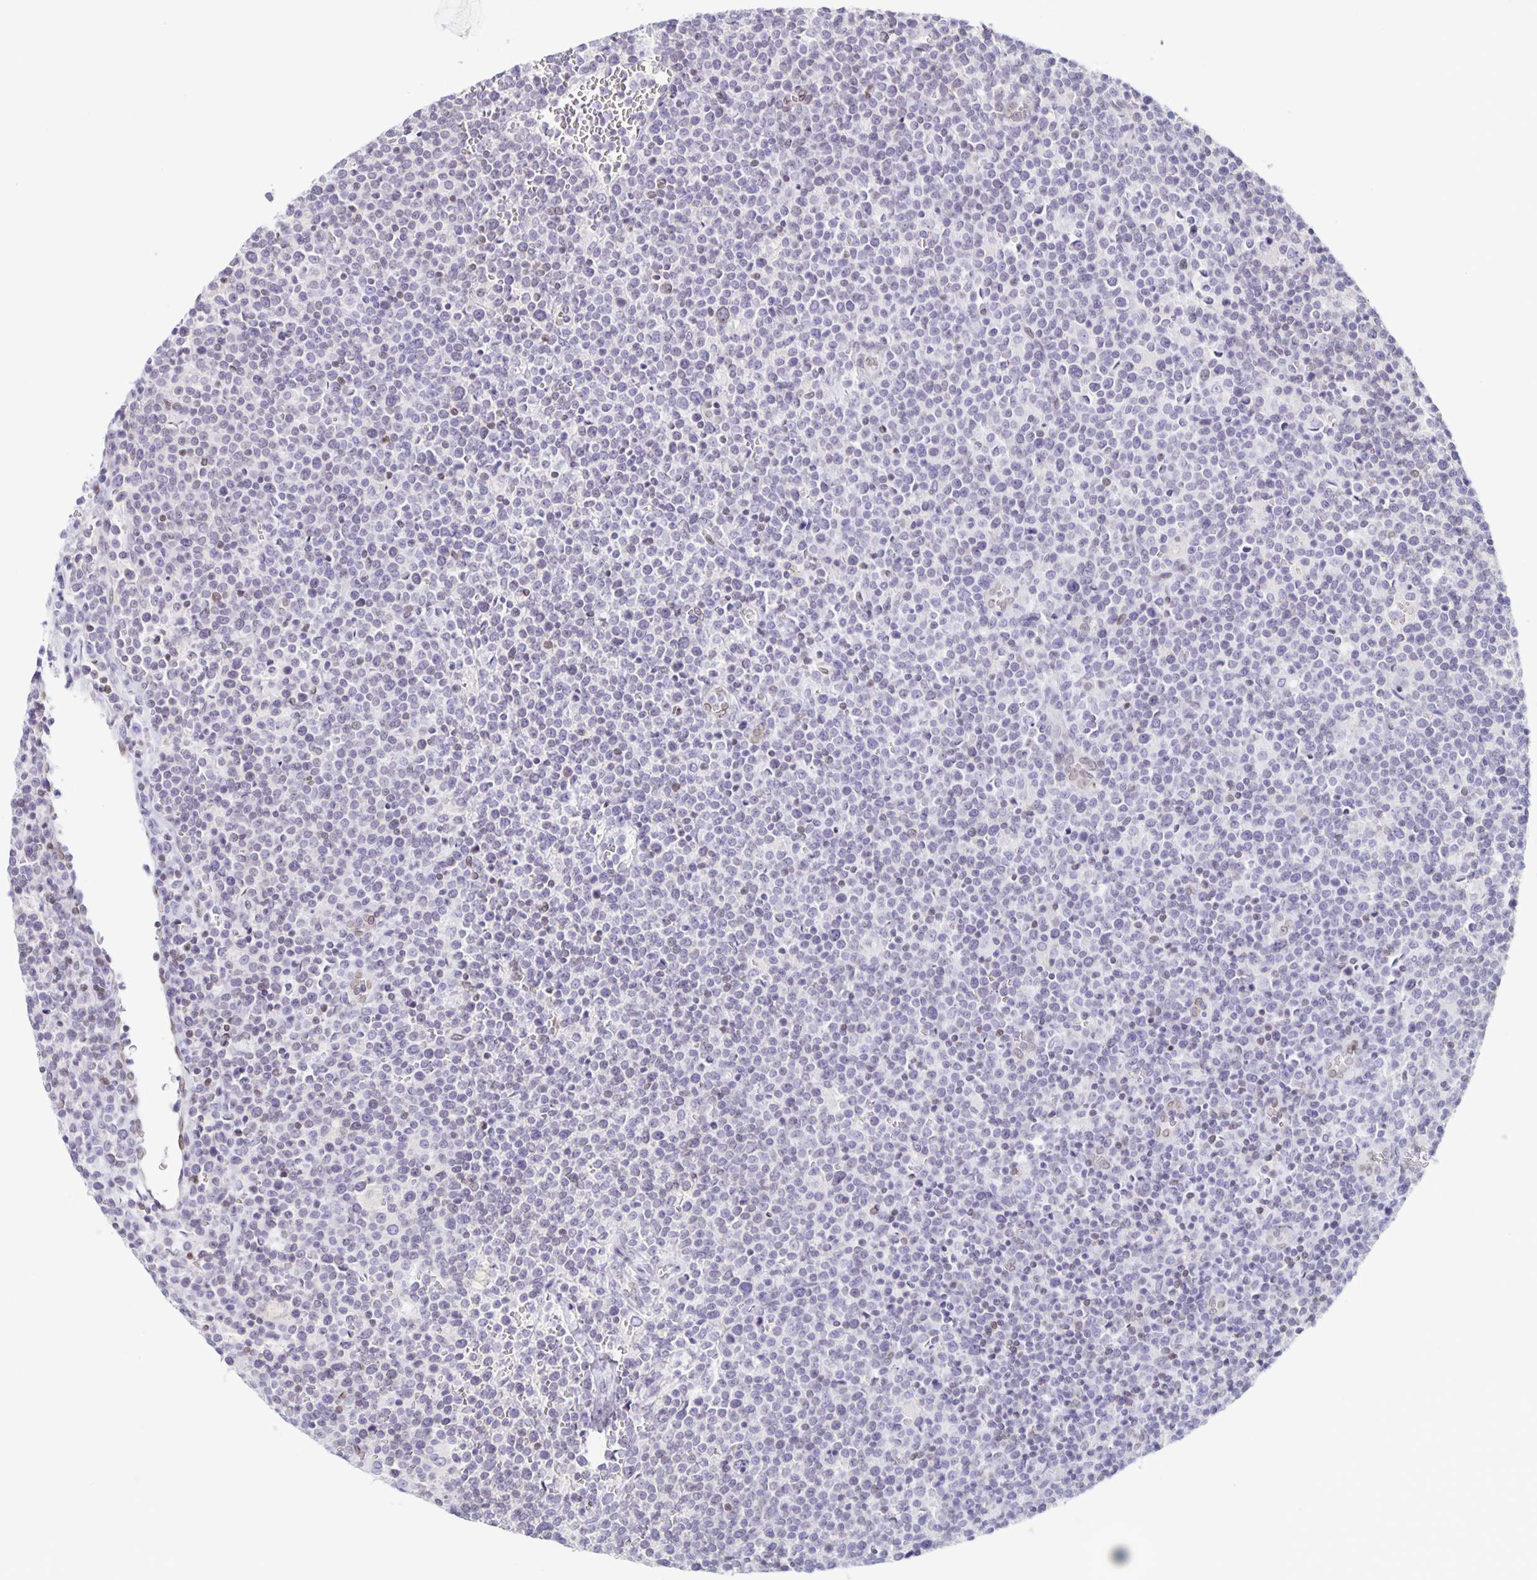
{"staining": {"intensity": "negative", "quantity": "none", "location": "none"}, "tissue": "lymphoma", "cell_type": "Tumor cells", "image_type": "cancer", "snomed": [{"axis": "morphology", "description": "Malignant lymphoma, non-Hodgkin's type, High grade"}, {"axis": "topography", "description": "Lymph node"}], "caption": "This is an immunohistochemistry (IHC) image of human high-grade malignant lymphoma, non-Hodgkin's type. There is no staining in tumor cells.", "gene": "SYNE2", "patient": {"sex": "male", "age": 61}}